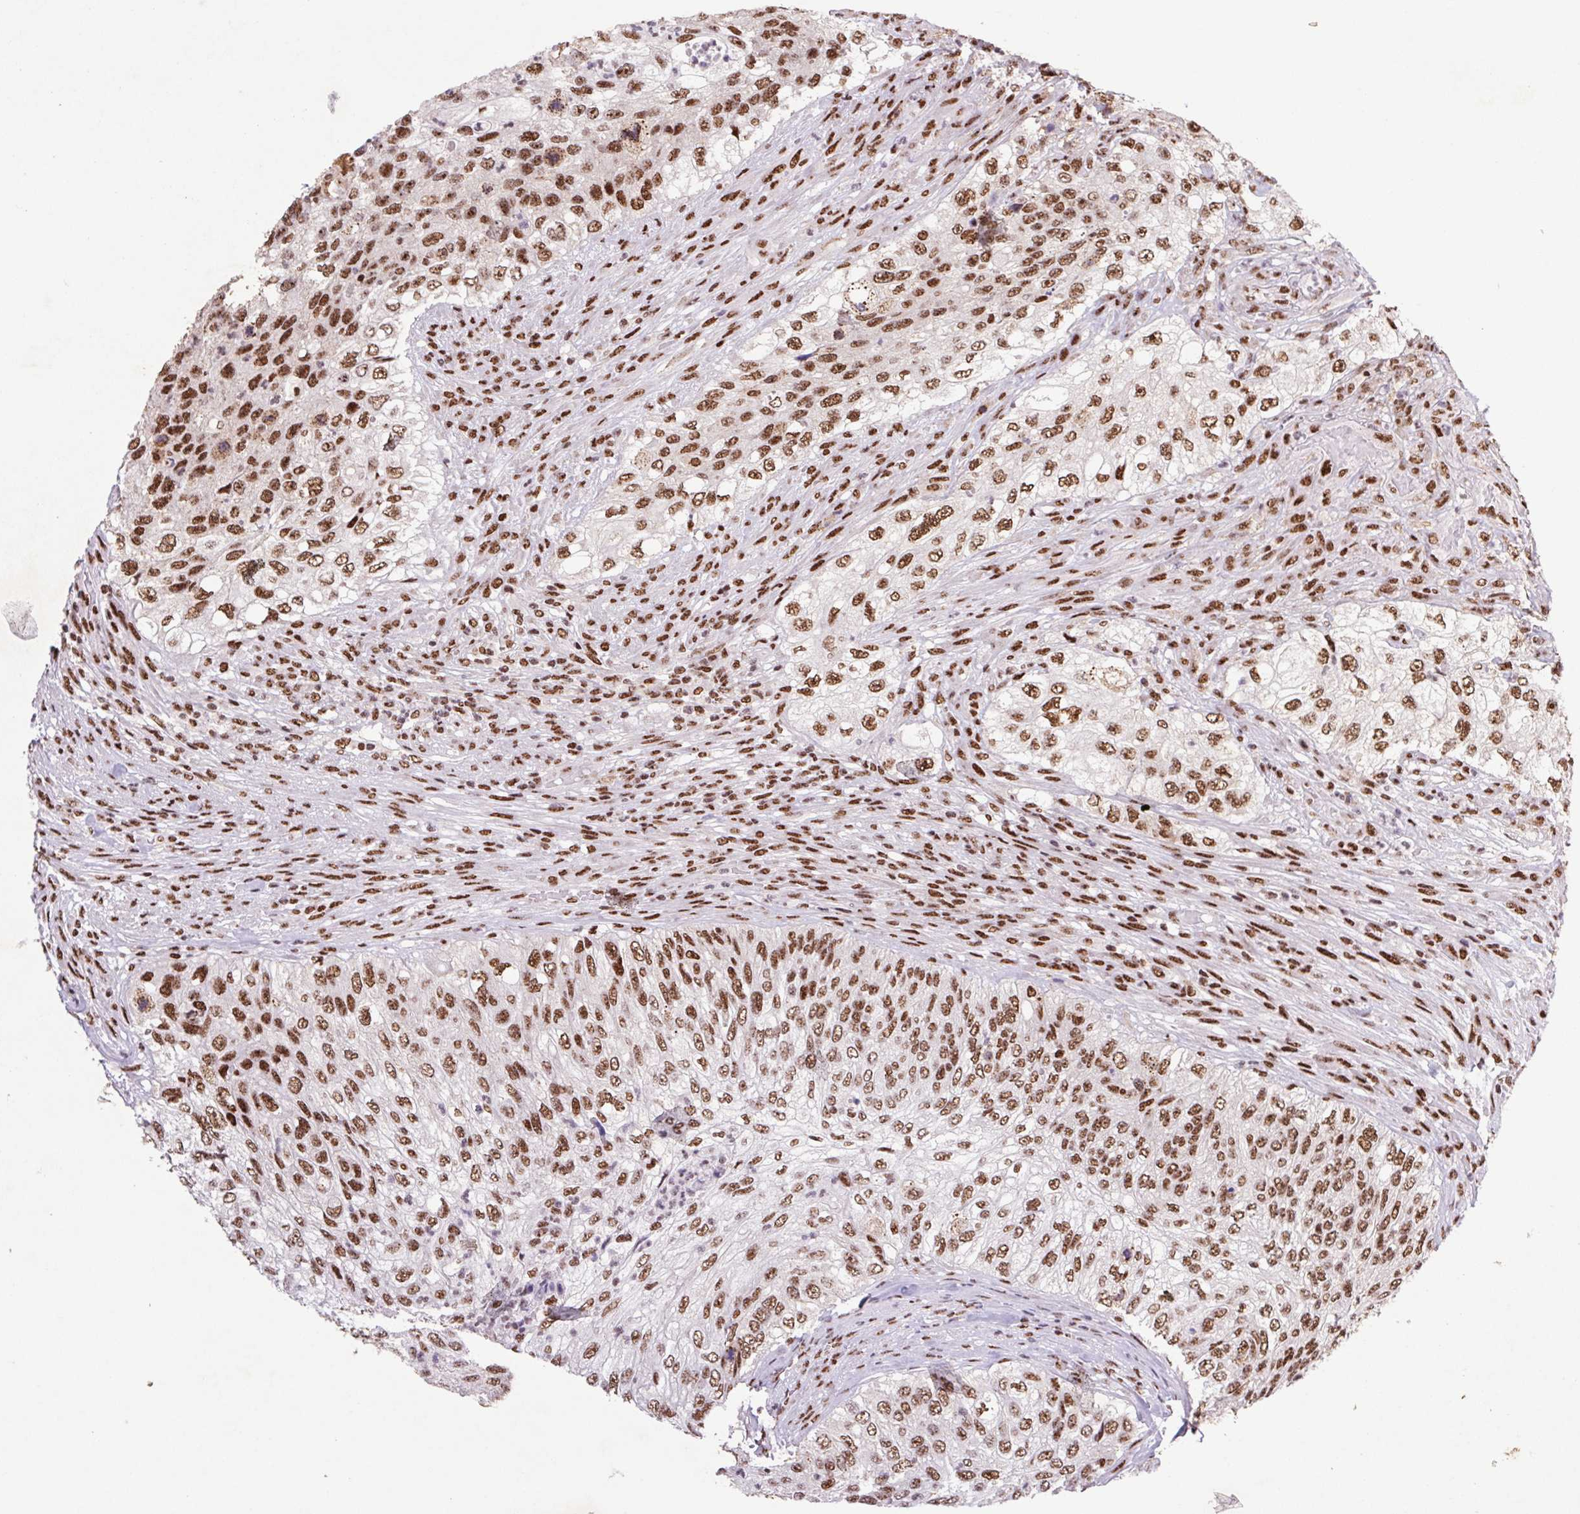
{"staining": {"intensity": "strong", "quantity": ">75%", "location": "nuclear"}, "tissue": "urothelial cancer", "cell_type": "Tumor cells", "image_type": "cancer", "snomed": [{"axis": "morphology", "description": "Urothelial carcinoma, High grade"}, {"axis": "topography", "description": "Urinary bladder"}], "caption": "IHC histopathology image of neoplastic tissue: urothelial cancer stained using immunohistochemistry demonstrates high levels of strong protein expression localized specifically in the nuclear of tumor cells, appearing as a nuclear brown color.", "gene": "LDLRAD4", "patient": {"sex": "female", "age": 60}}